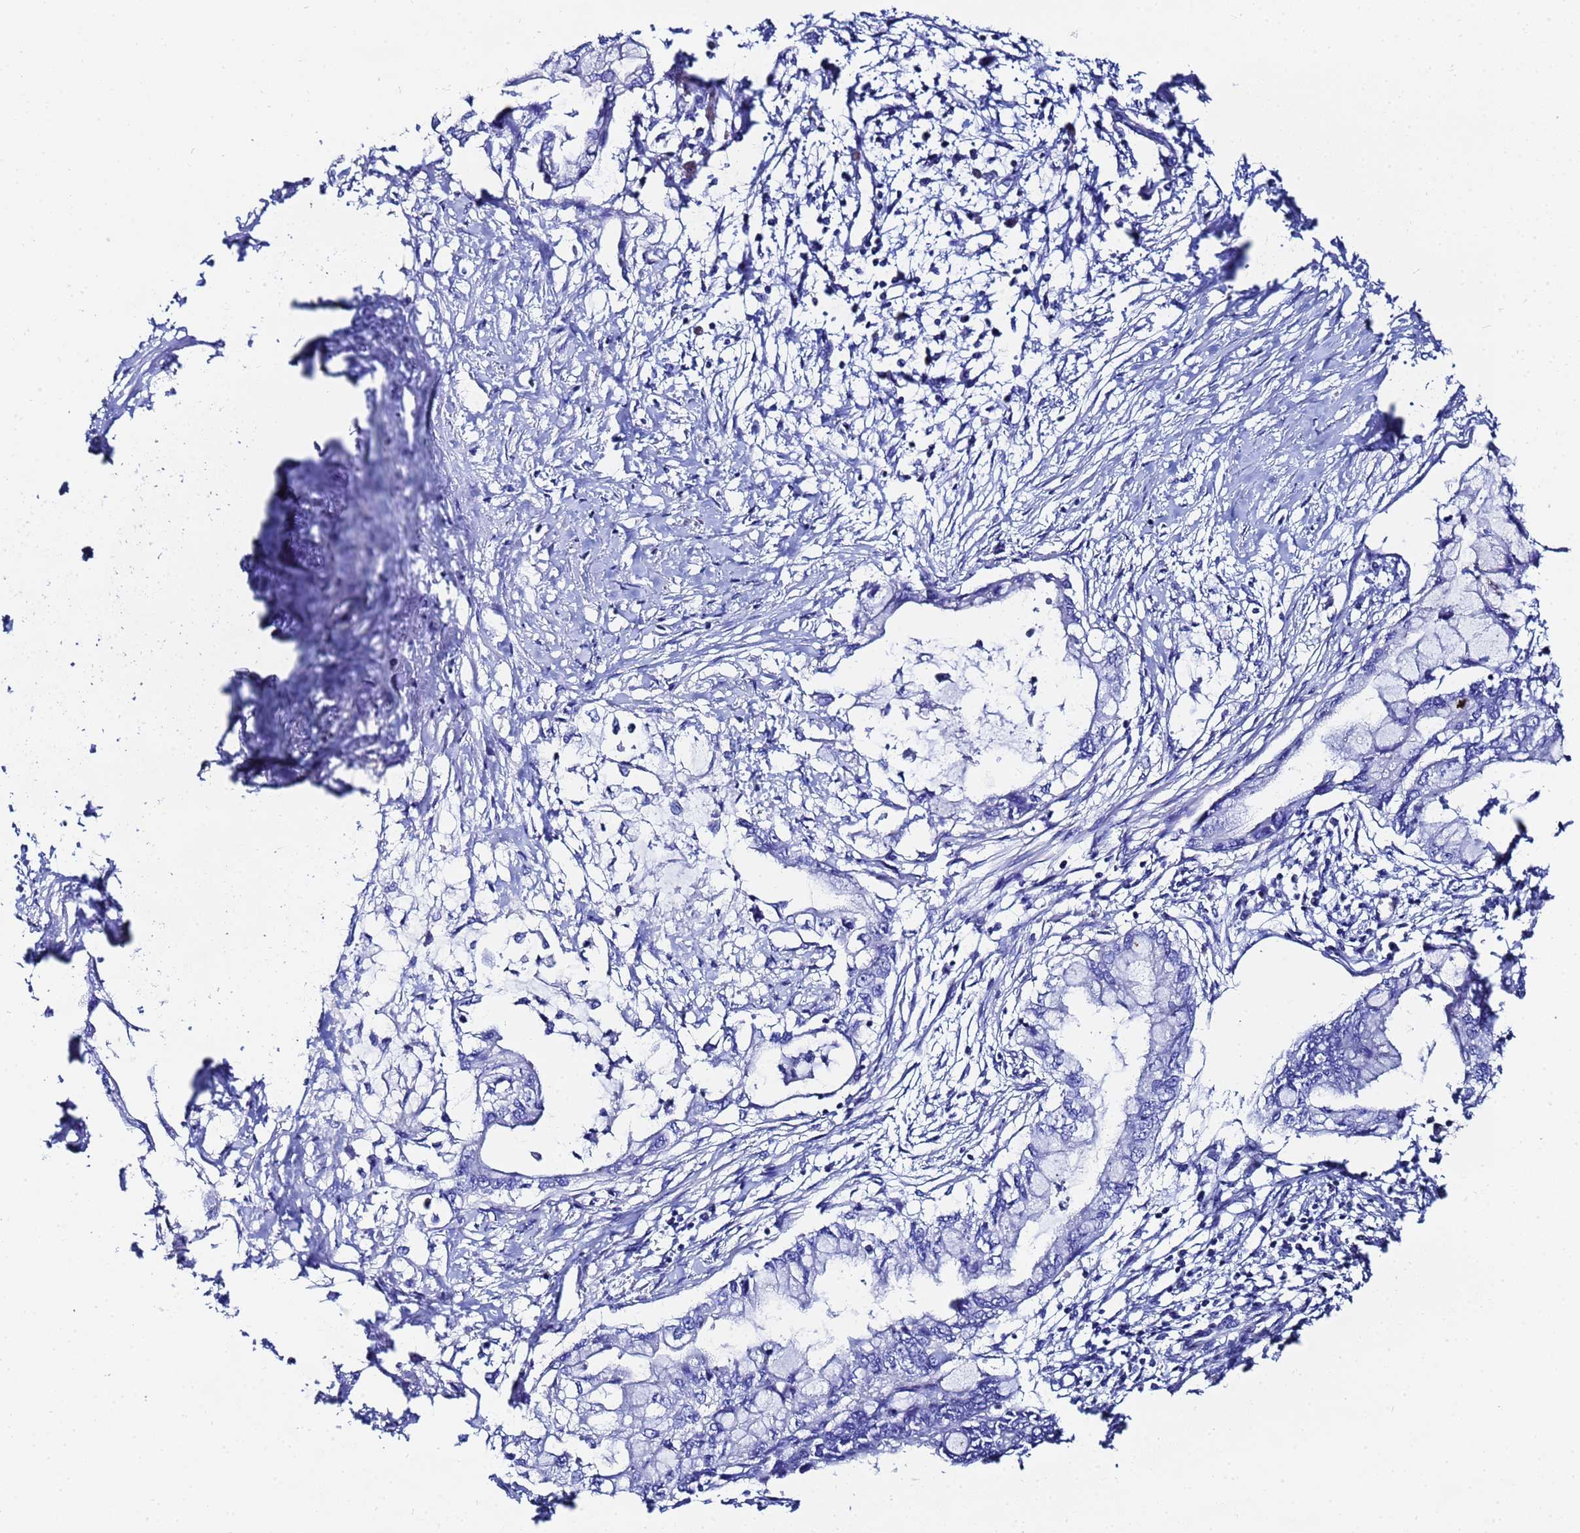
{"staining": {"intensity": "negative", "quantity": "none", "location": "none"}, "tissue": "pancreatic cancer", "cell_type": "Tumor cells", "image_type": "cancer", "snomed": [{"axis": "morphology", "description": "Adenocarcinoma, NOS"}, {"axis": "topography", "description": "Pancreas"}], "caption": "Pancreatic cancer stained for a protein using IHC reveals no positivity tumor cells.", "gene": "FAHD2A", "patient": {"sex": "male", "age": 48}}